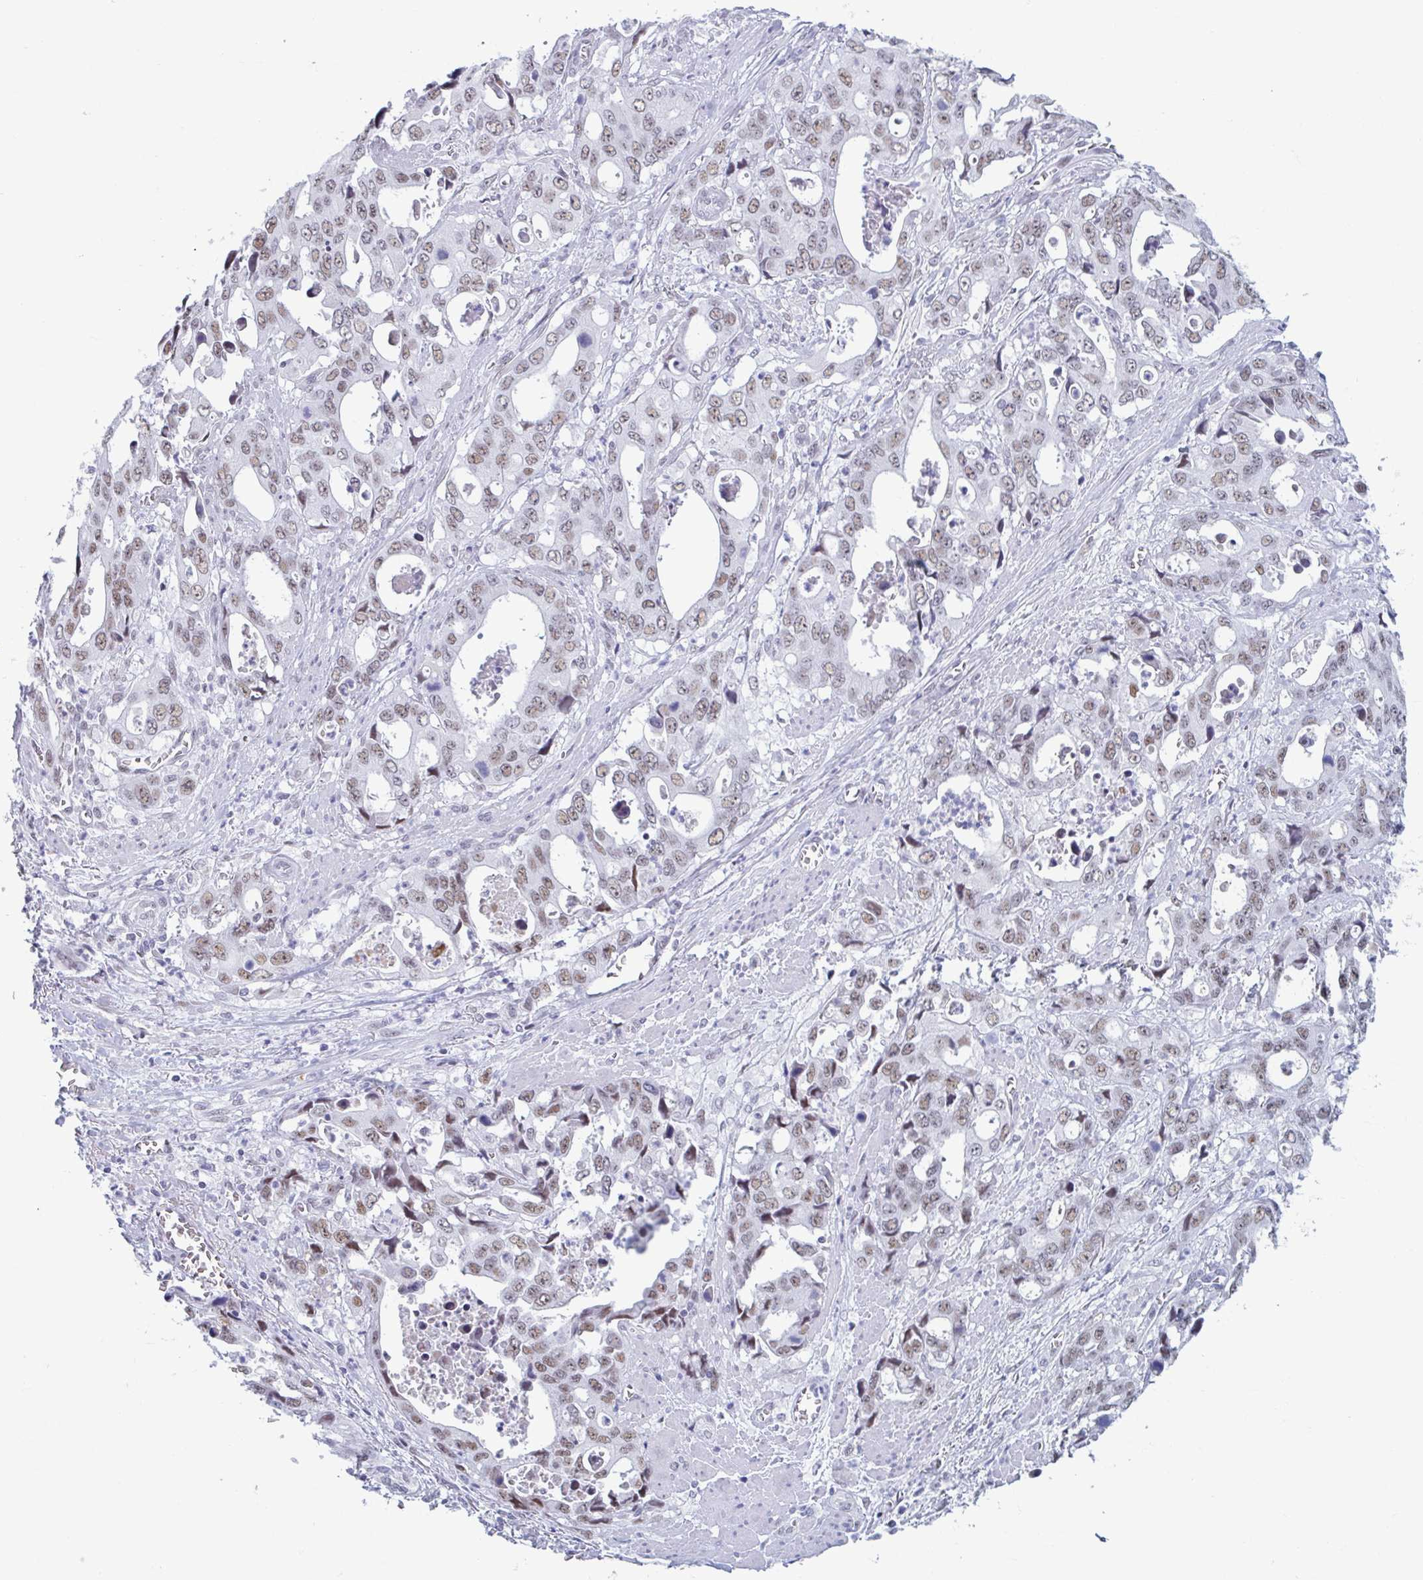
{"staining": {"intensity": "weak", "quantity": ">75%", "location": "nuclear"}, "tissue": "stomach cancer", "cell_type": "Tumor cells", "image_type": "cancer", "snomed": [{"axis": "morphology", "description": "Adenocarcinoma, NOS"}, {"axis": "topography", "description": "Stomach, upper"}], "caption": "Adenocarcinoma (stomach) stained with DAB (3,3'-diaminobenzidine) immunohistochemistry exhibits low levels of weak nuclear positivity in approximately >75% of tumor cells. Using DAB (3,3'-diaminobenzidine) (brown) and hematoxylin (blue) stains, captured at high magnification using brightfield microscopy.", "gene": "MSMB", "patient": {"sex": "male", "age": 74}}